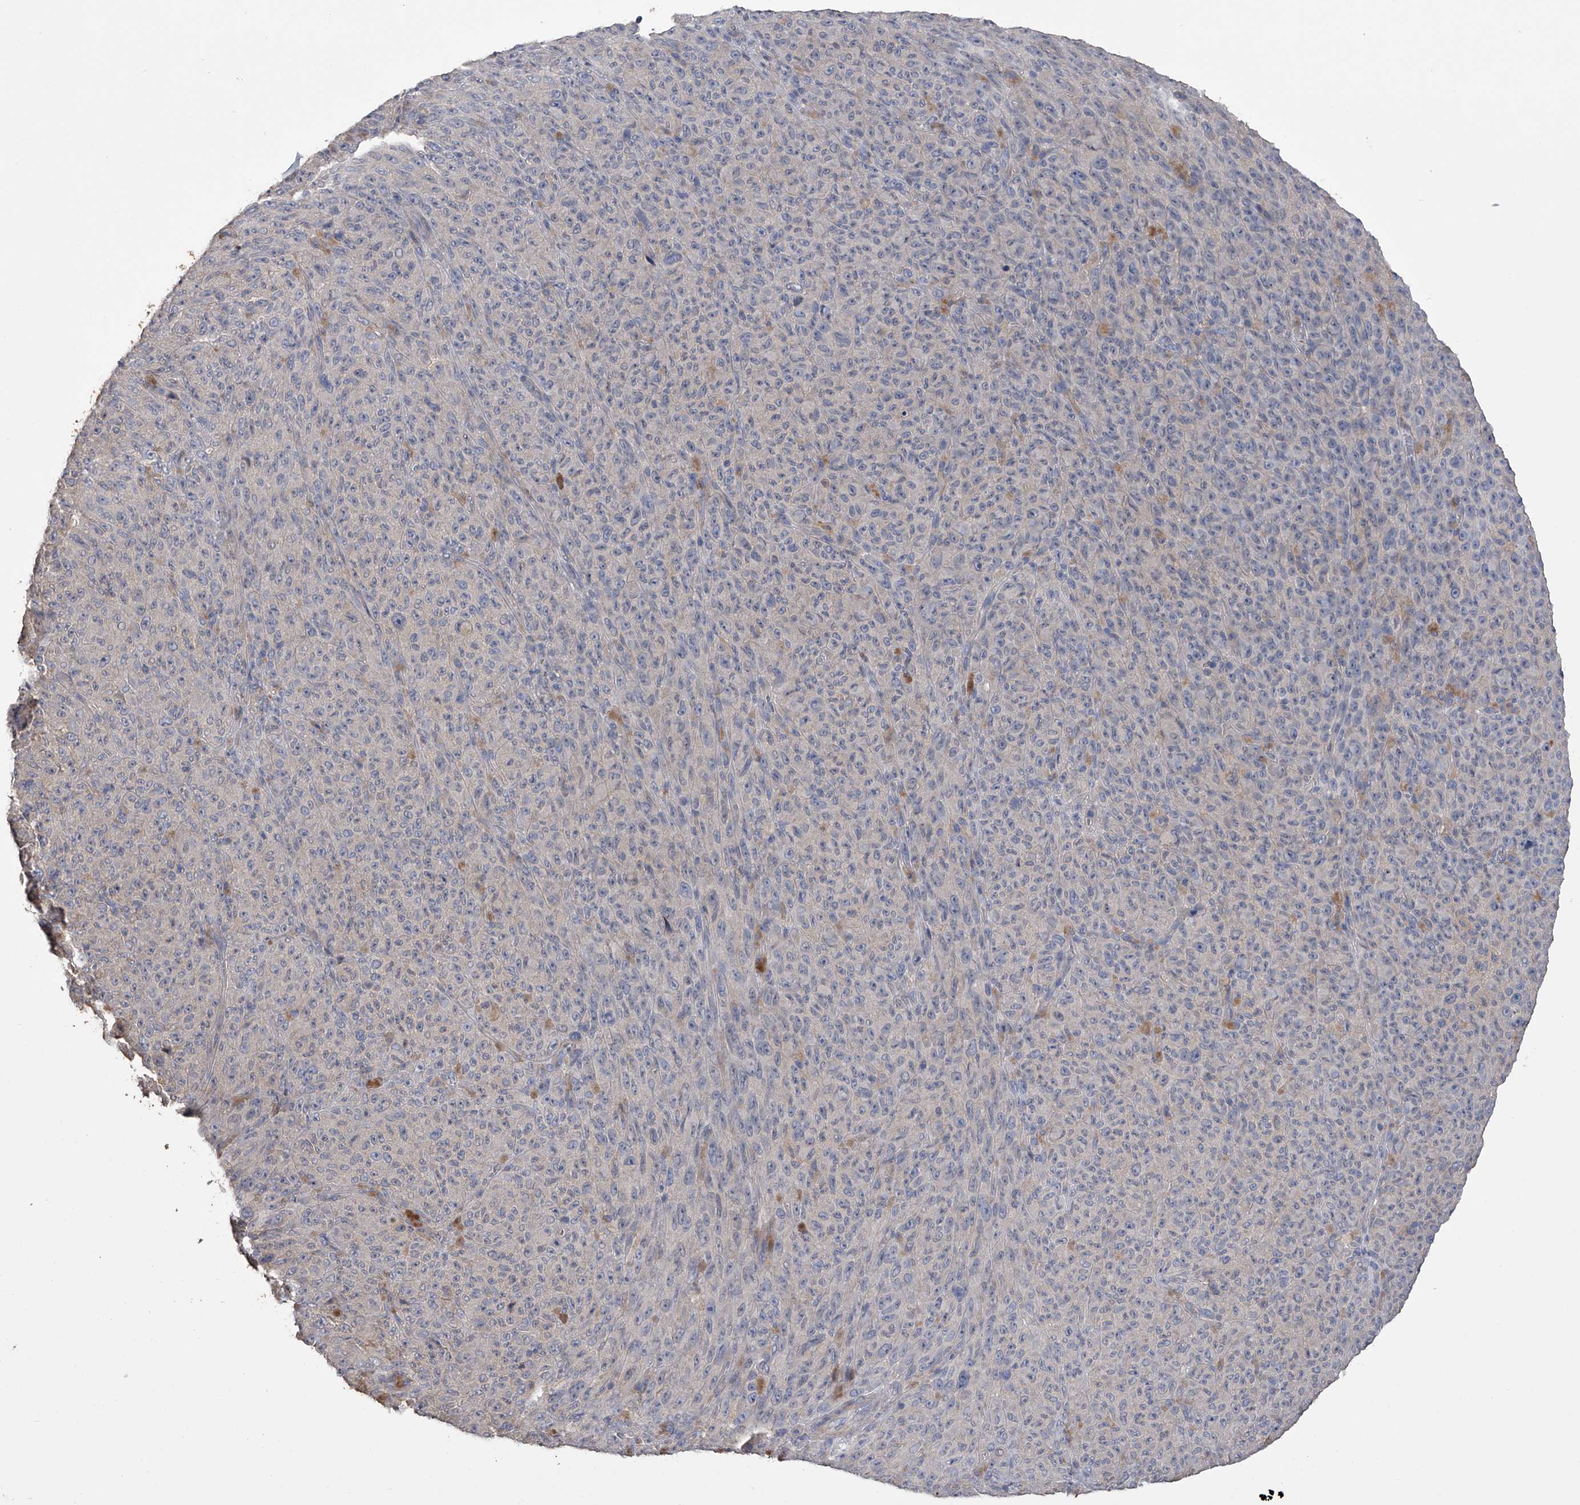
{"staining": {"intensity": "negative", "quantity": "none", "location": "none"}, "tissue": "melanoma", "cell_type": "Tumor cells", "image_type": "cancer", "snomed": [{"axis": "morphology", "description": "Malignant melanoma, NOS"}, {"axis": "topography", "description": "Skin"}], "caption": "Immunohistochemical staining of human melanoma demonstrates no significant staining in tumor cells.", "gene": "ZNF343", "patient": {"sex": "female", "age": 82}}